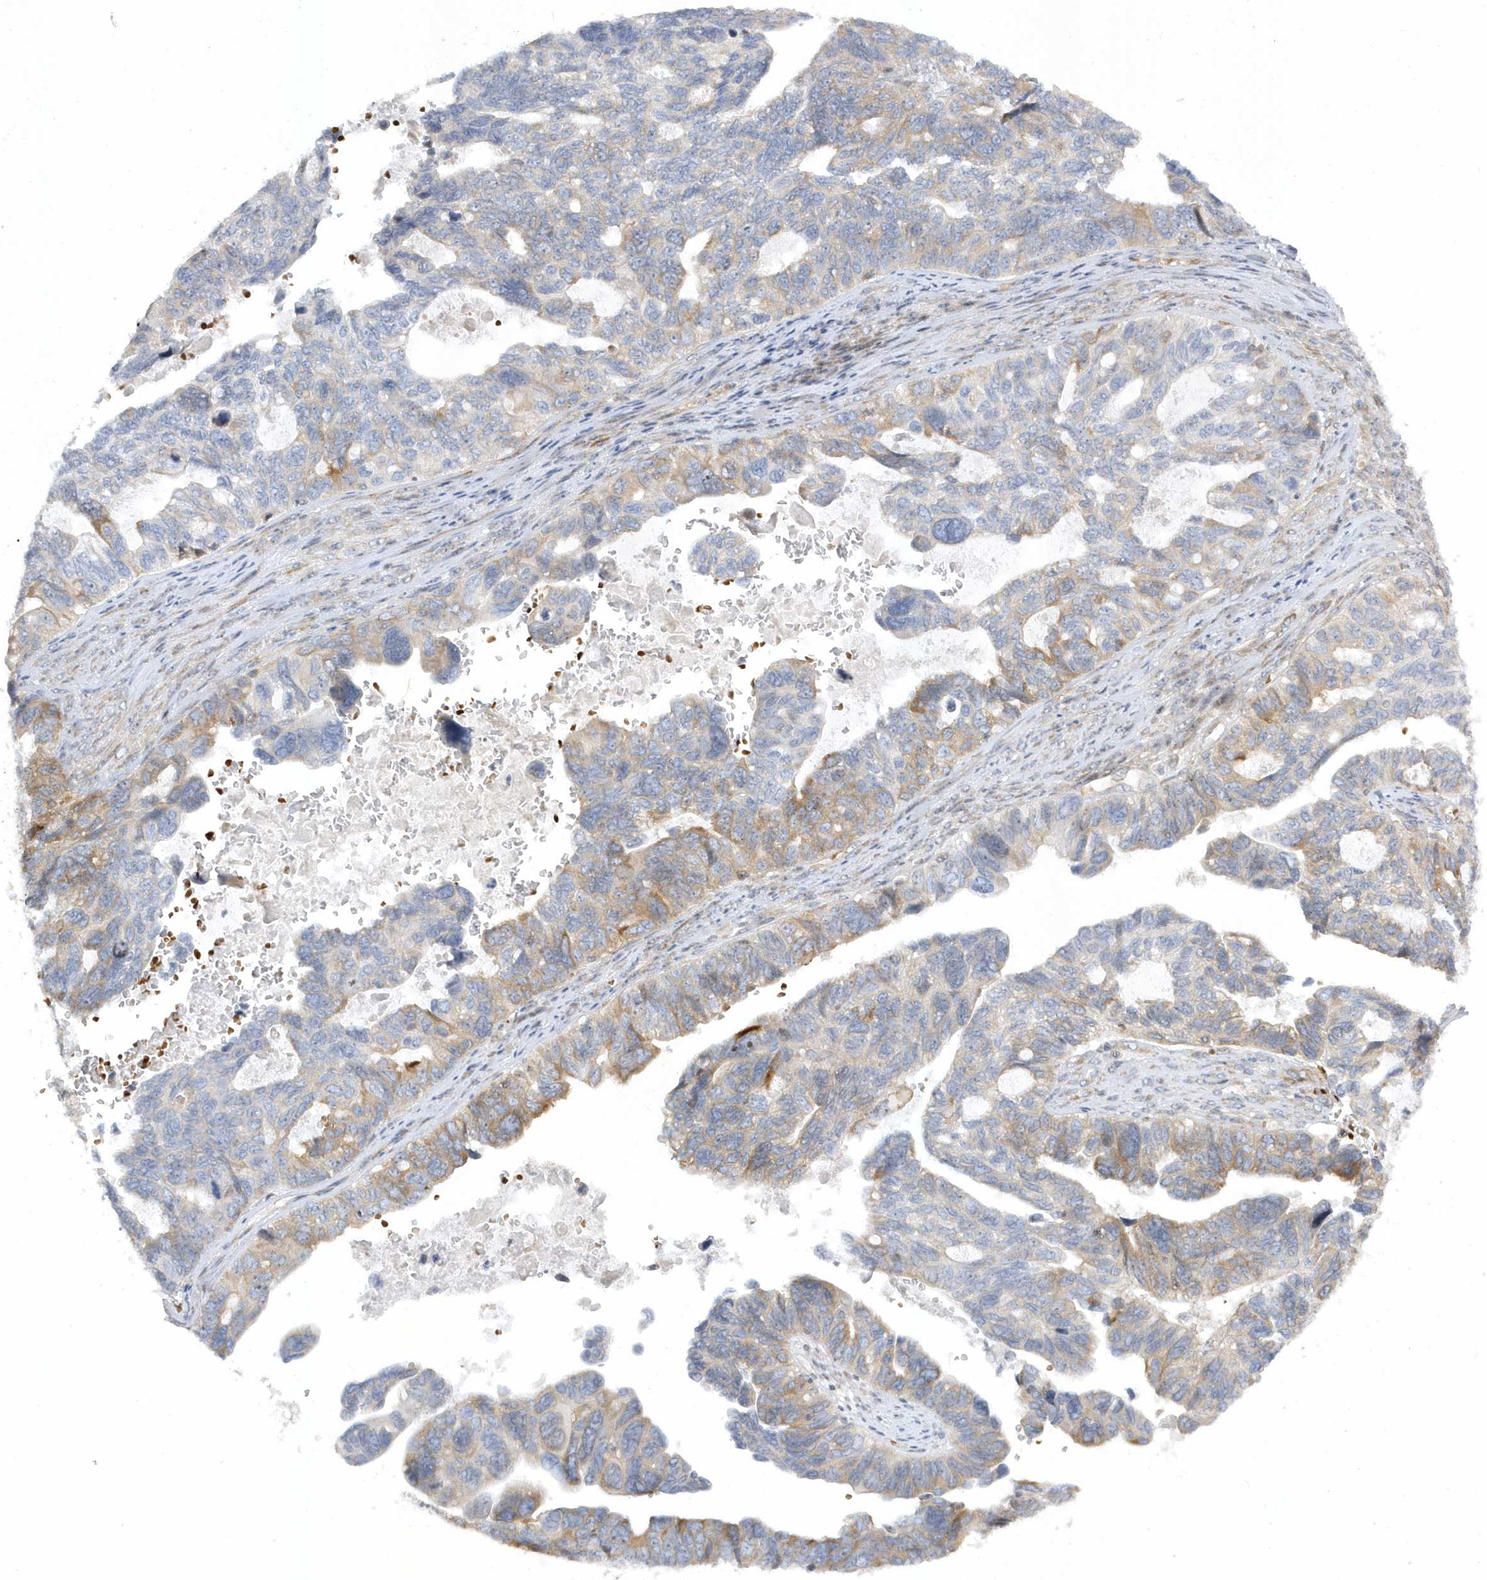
{"staining": {"intensity": "weak", "quantity": "25%-75%", "location": "cytoplasmic/membranous"}, "tissue": "ovarian cancer", "cell_type": "Tumor cells", "image_type": "cancer", "snomed": [{"axis": "morphology", "description": "Cystadenocarcinoma, serous, NOS"}, {"axis": "topography", "description": "Ovary"}], "caption": "Weak cytoplasmic/membranous staining for a protein is seen in approximately 25%-75% of tumor cells of serous cystadenocarcinoma (ovarian) using IHC.", "gene": "MAP7D3", "patient": {"sex": "female", "age": 79}}